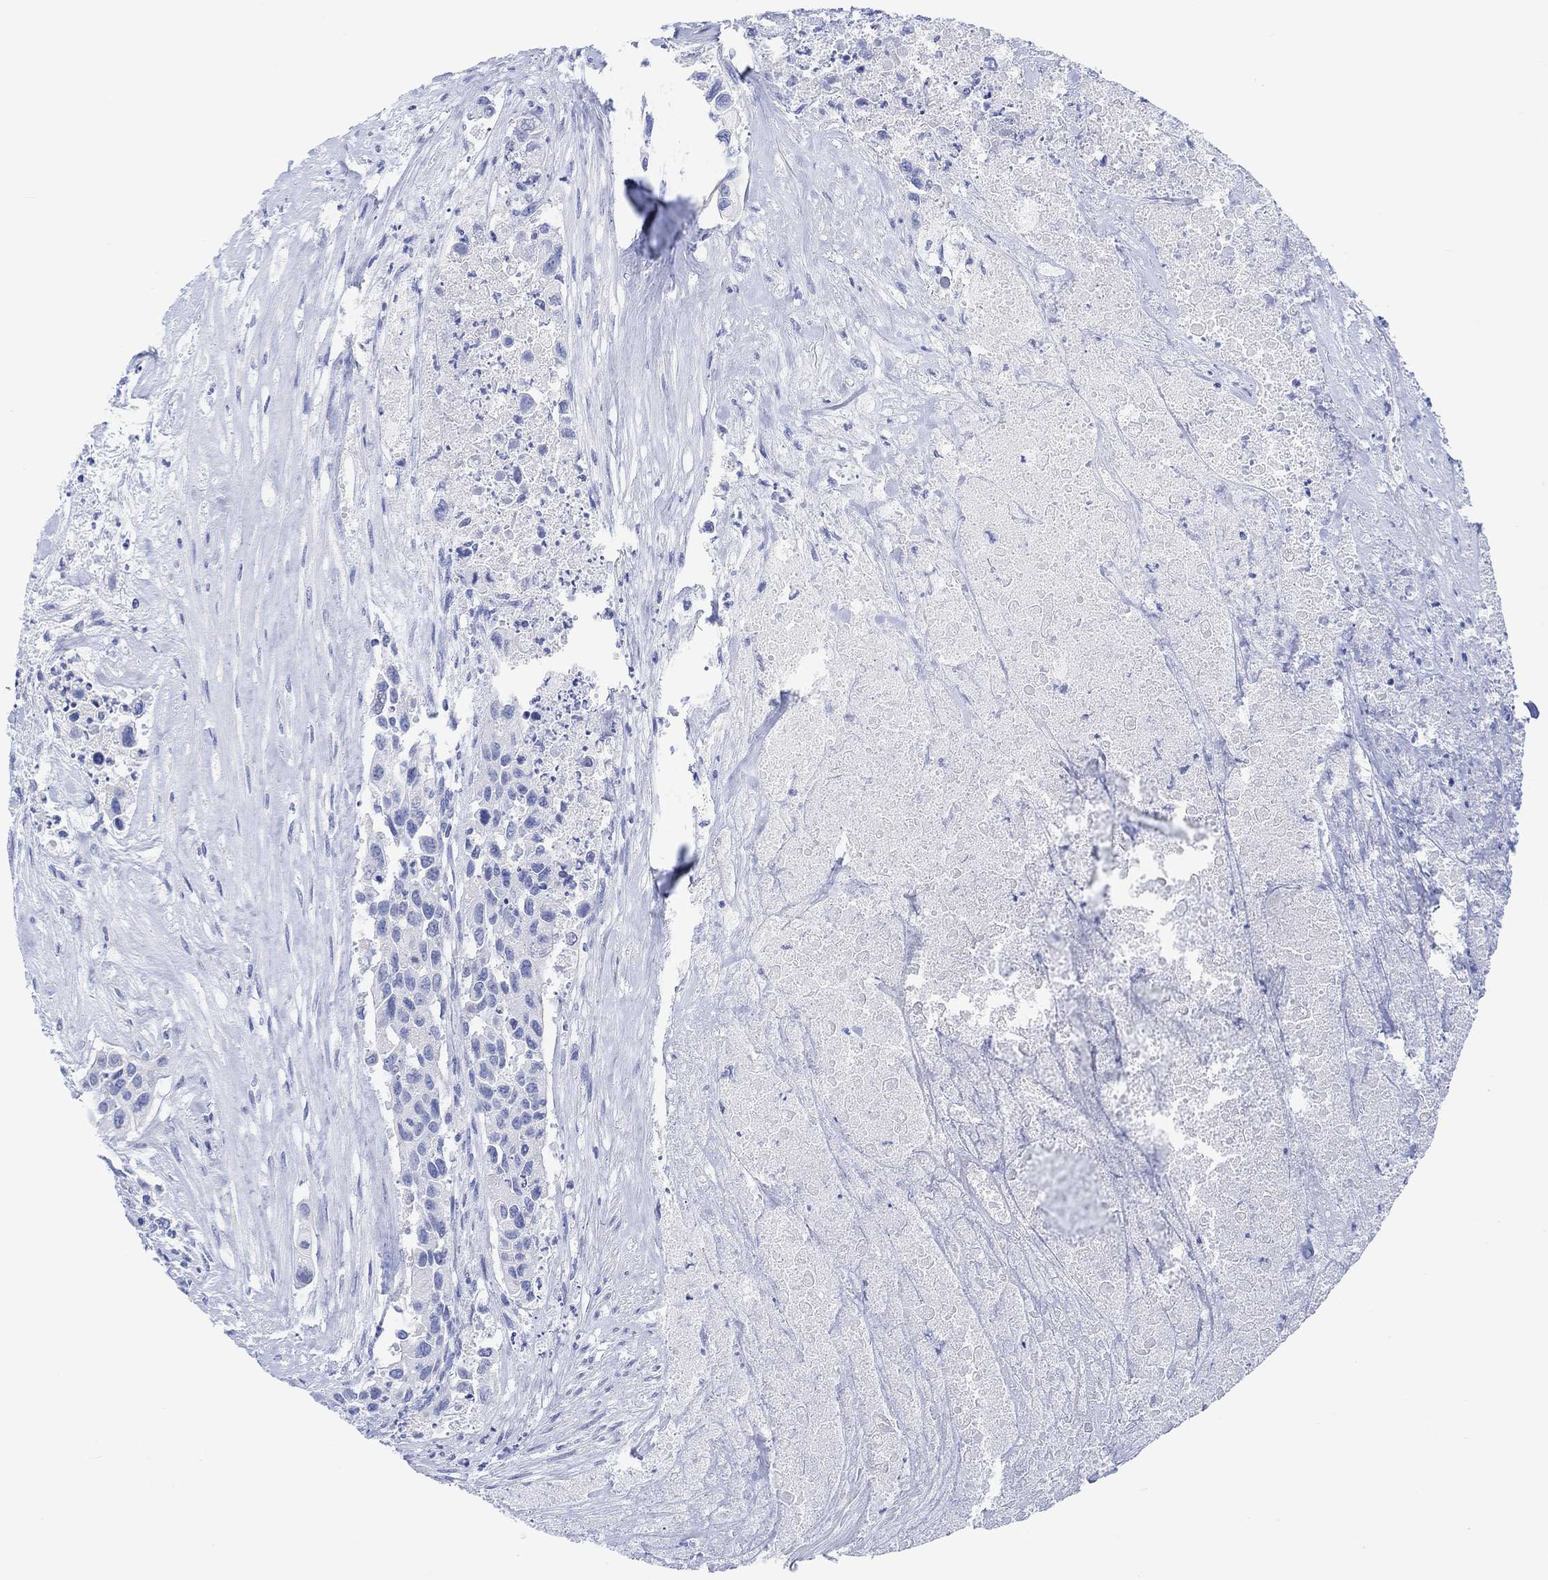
{"staining": {"intensity": "negative", "quantity": "none", "location": "none"}, "tissue": "urothelial cancer", "cell_type": "Tumor cells", "image_type": "cancer", "snomed": [{"axis": "morphology", "description": "Urothelial carcinoma, High grade"}, {"axis": "topography", "description": "Urinary bladder"}], "caption": "An image of urothelial cancer stained for a protein reveals no brown staining in tumor cells. (Immunohistochemistry (ihc), brightfield microscopy, high magnification).", "gene": "CALCA", "patient": {"sex": "female", "age": 73}}